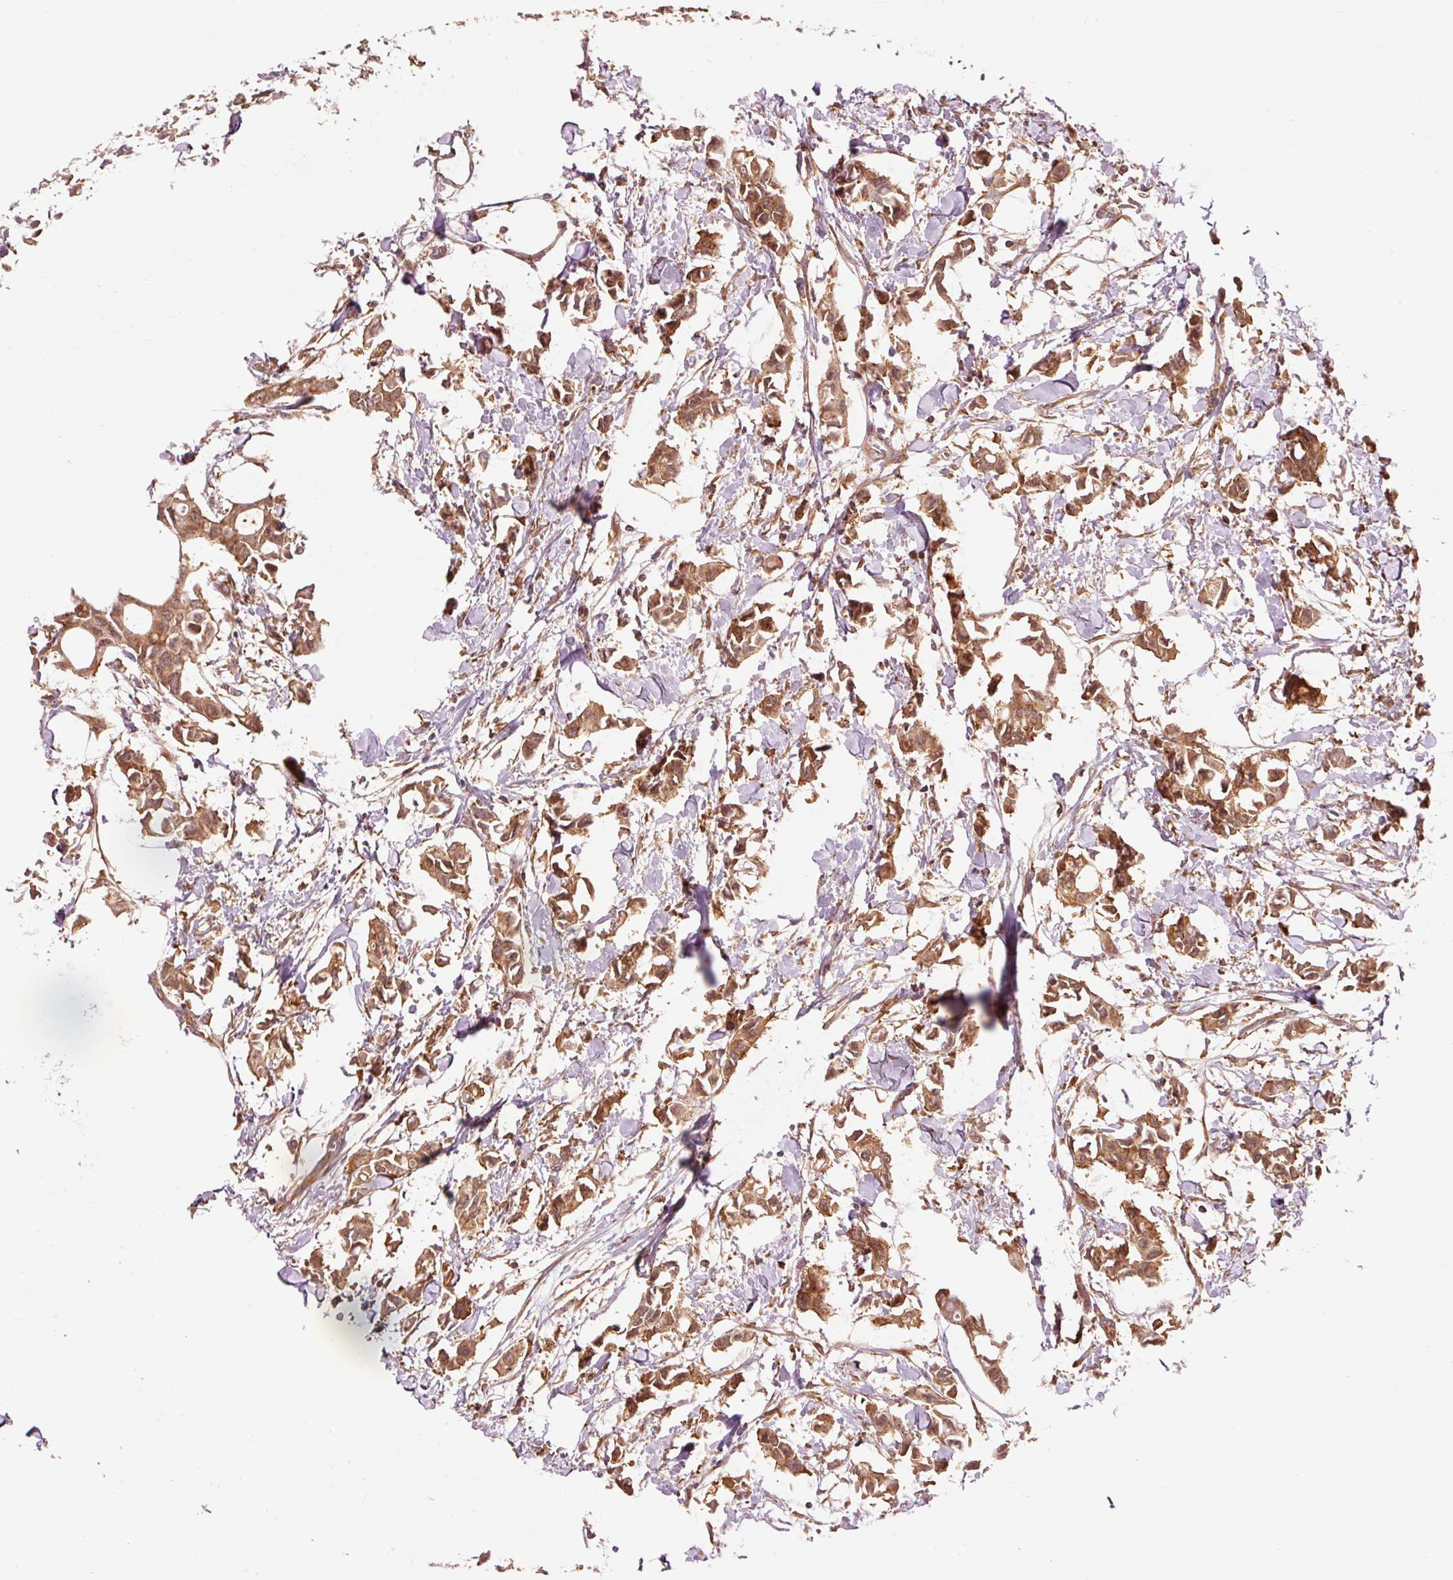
{"staining": {"intensity": "moderate", "quantity": ">75%", "location": "cytoplasmic/membranous"}, "tissue": "breast cancer", "cell_type": "Tumor cells", "image_type": "cancer", "snomed": [{"axis": "morphology", "description": "Duct carcinoma"}, {"axis": "topography", "description": "Breast"}], "caption": "Breast cancer stained with a brown dye demonstrates moderate cytoplasmic/membranous positive staining in approximately >75% of tumor cells.", "gene": "PDAP1", "patient": {"sex": "female", "age": 41}}